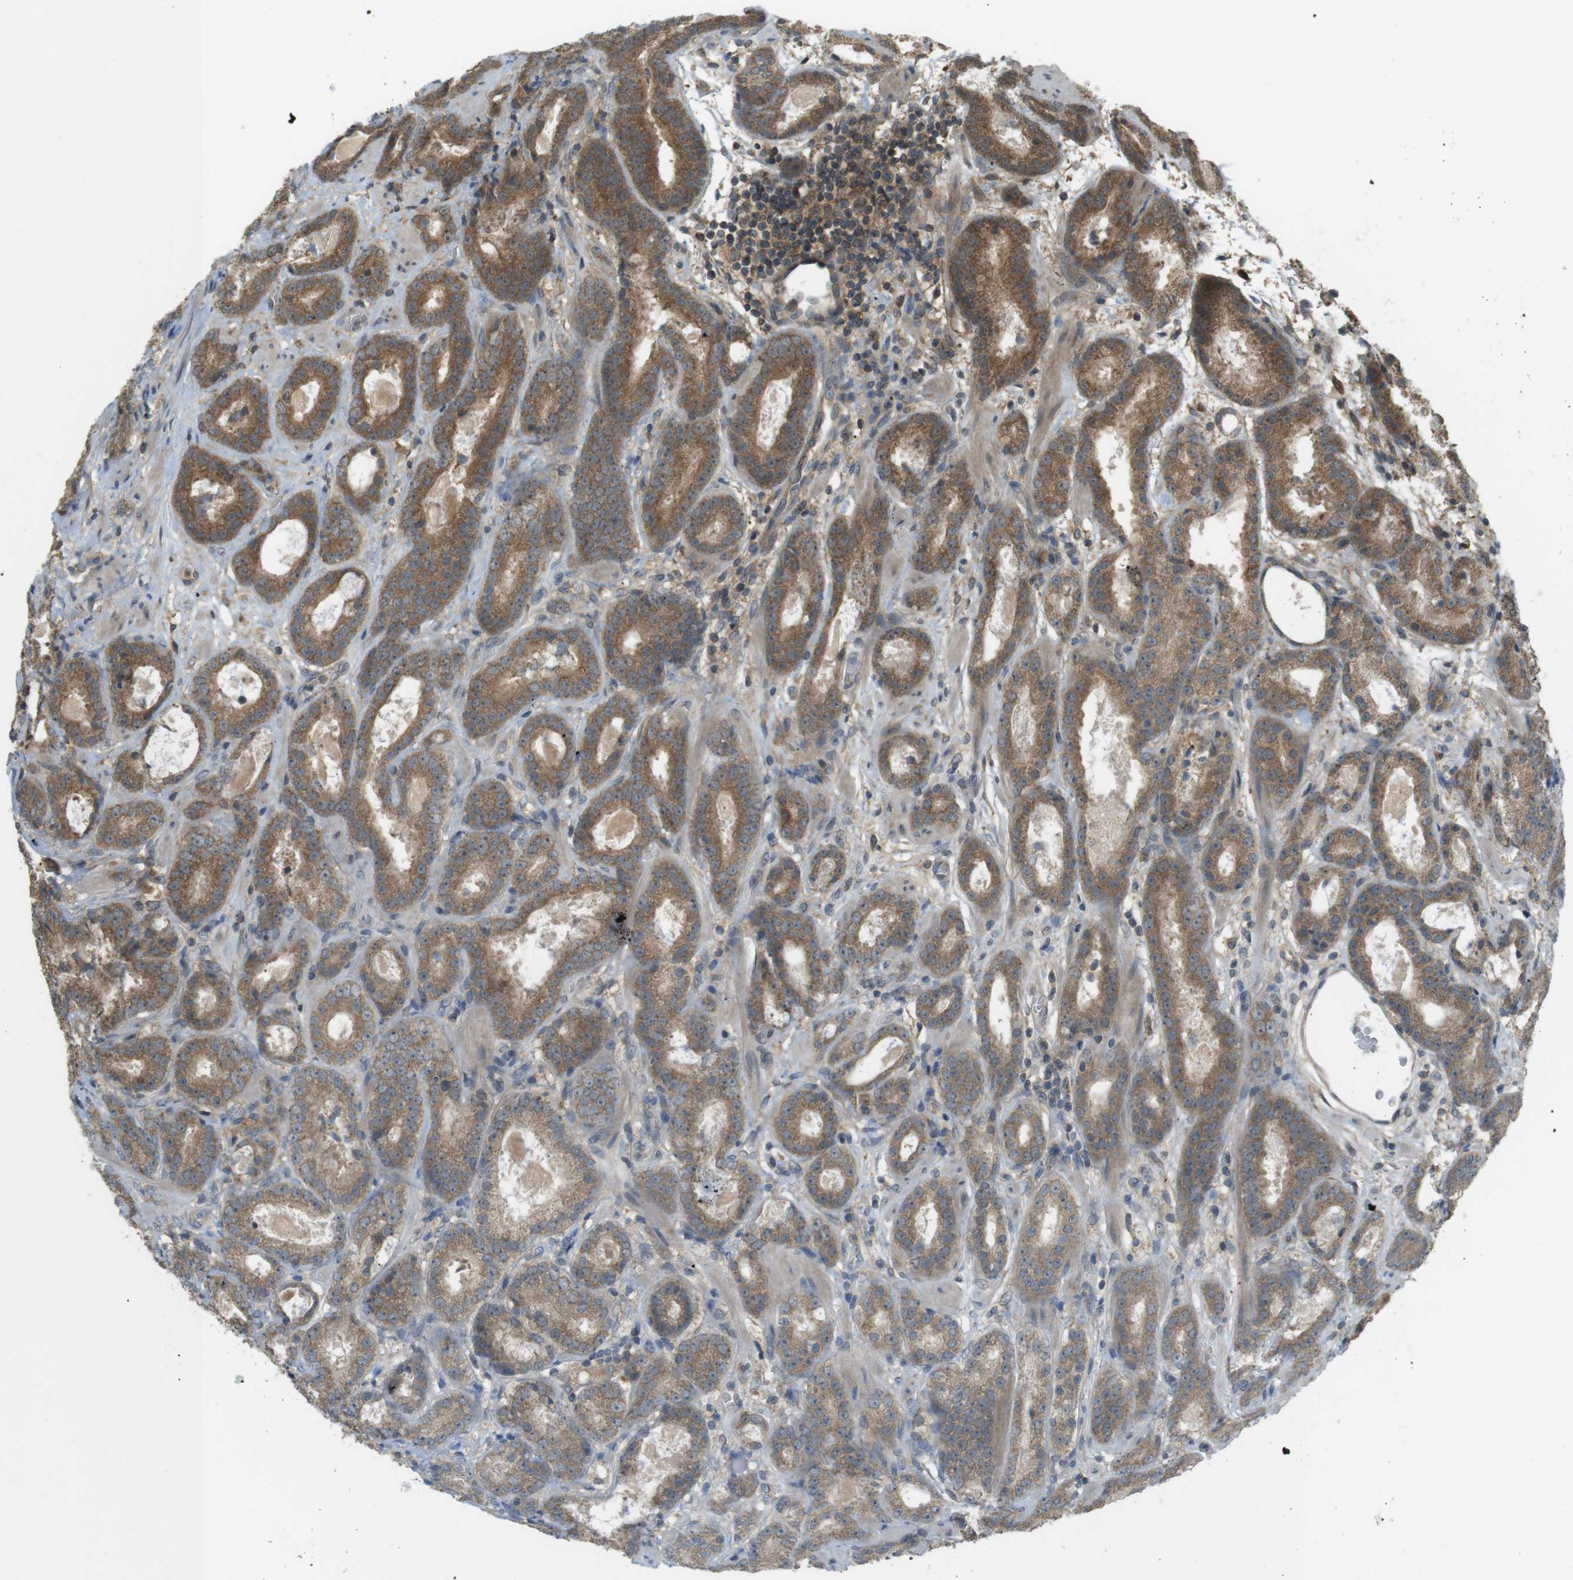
{"staining": {"intensity": "moderate", "quantity": ">75%", "location": "cytoplasmic/membranous"}, "tissue": "prostate cancer", "cell_type": "Tumor cells", "image_type": "cancer", "snomed": [{"axis": "morphology", "description": "Adenocarcinoma, Low grade"}, {"axis": "topography", "description": "Prostate"}], "caption": "Protein expression analysis of human low-grade adenocarcinoma (prostate) reveals moderate cytoplasmic/membranous staining in about >75% of tumor cells.", "gene": "RNF130", "patient": {"sex": "male", "age": 69}}